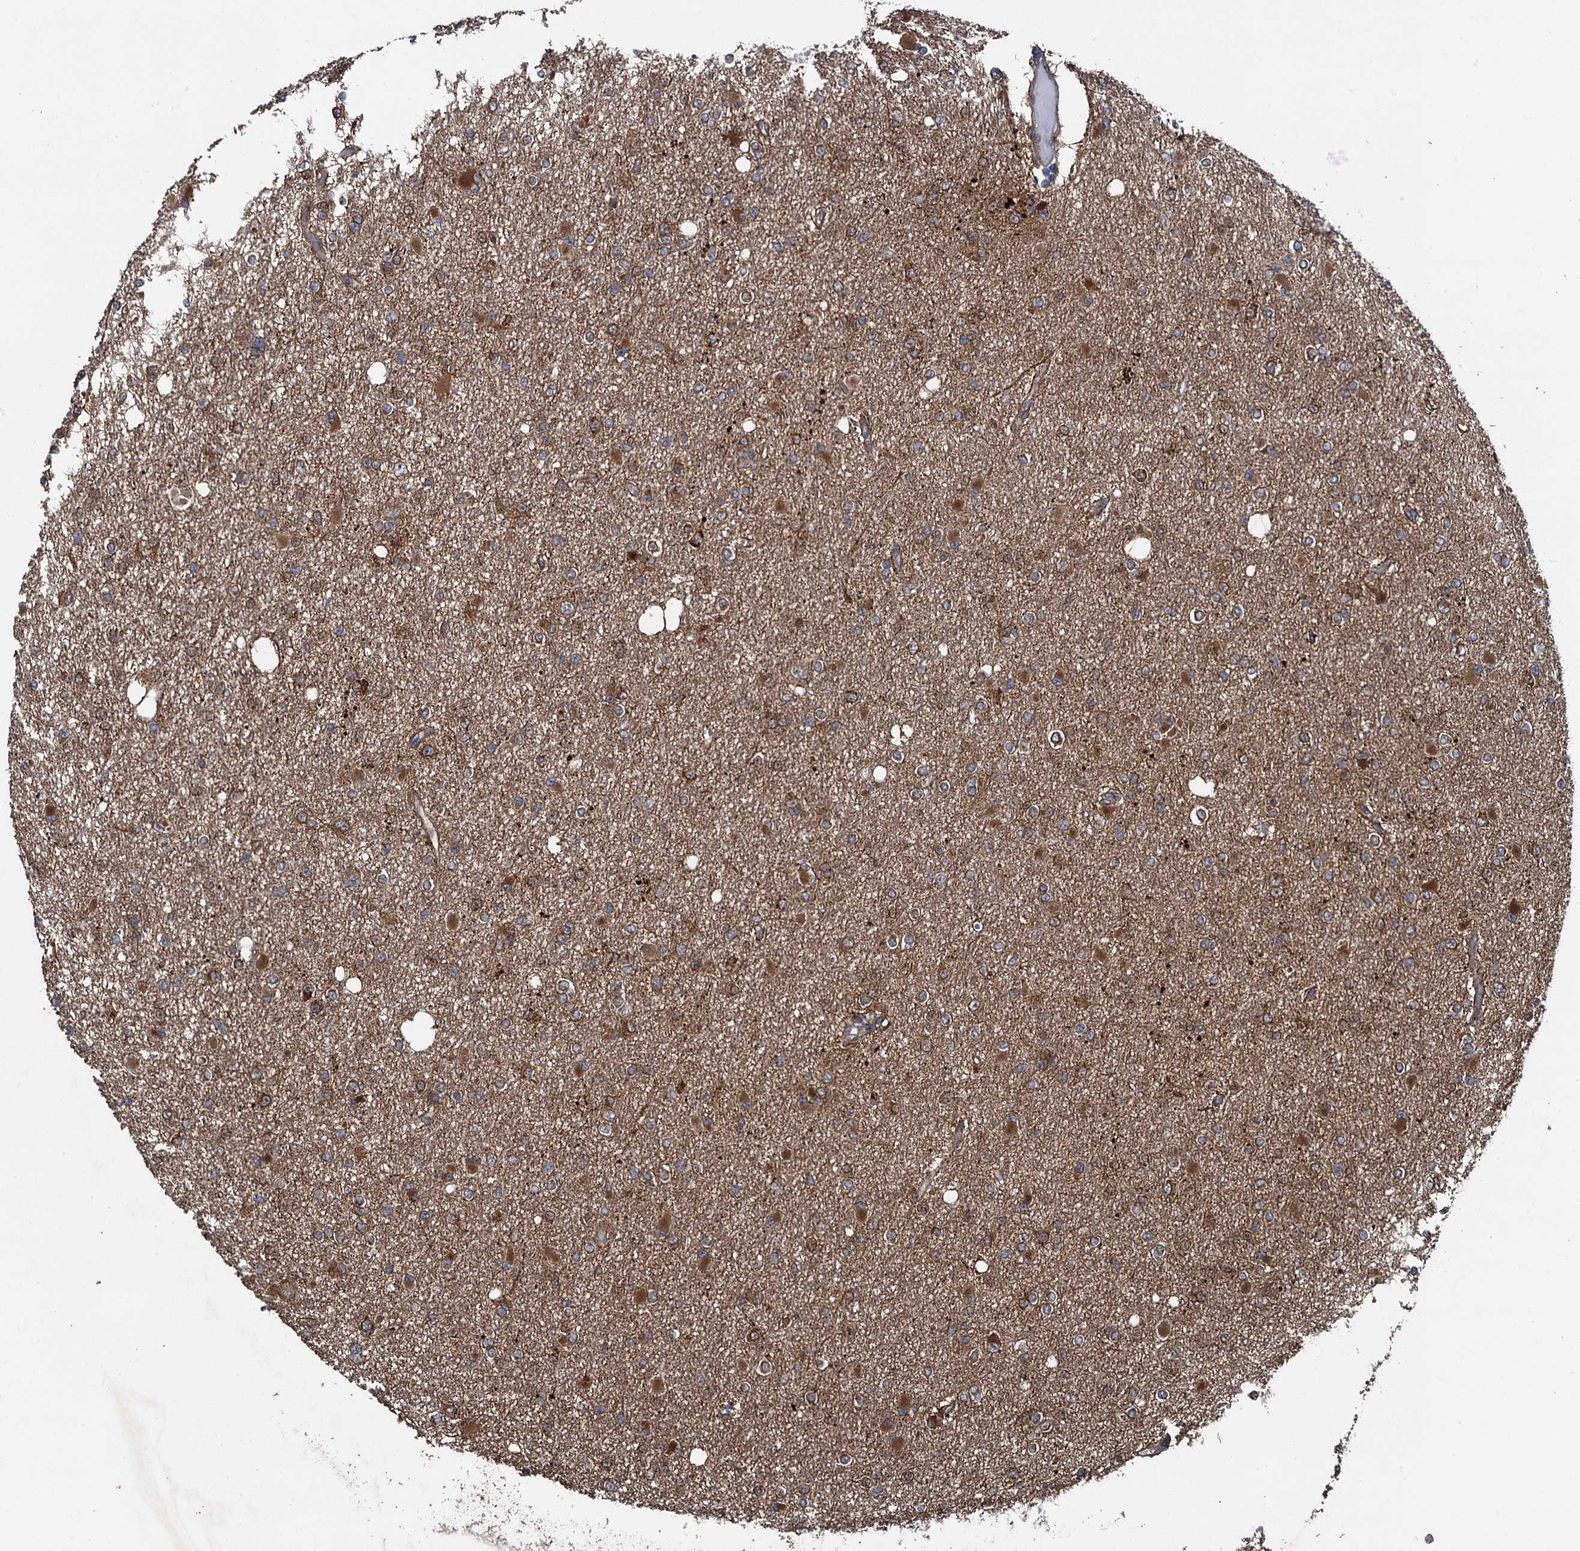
{"staining": {"intensity": "moderate", "quantity": ">75%", "location": "cytoplasmic/membranous"}, "tissue": "glioma", "cell_type": "Tumor cells", "image_type": "cancer", "snomed": [{"axis": "morphology", "description": "Glioma, malignant, Low grade"}, {"axis": "topography", "description": "Brain"}], "caption": "Malignant glioma (low-grade) stained with immunohistochemistry displays moderate cytoplasmic/membranous staining in approximately >75% of tumor cells. The staining was performed using DAB, with brown indicating positive protein expression. Nuclei are stained blue with hematoxylin.", "gene": "RHOBTB1", "patient": {"sex": "female", "age": 22}}